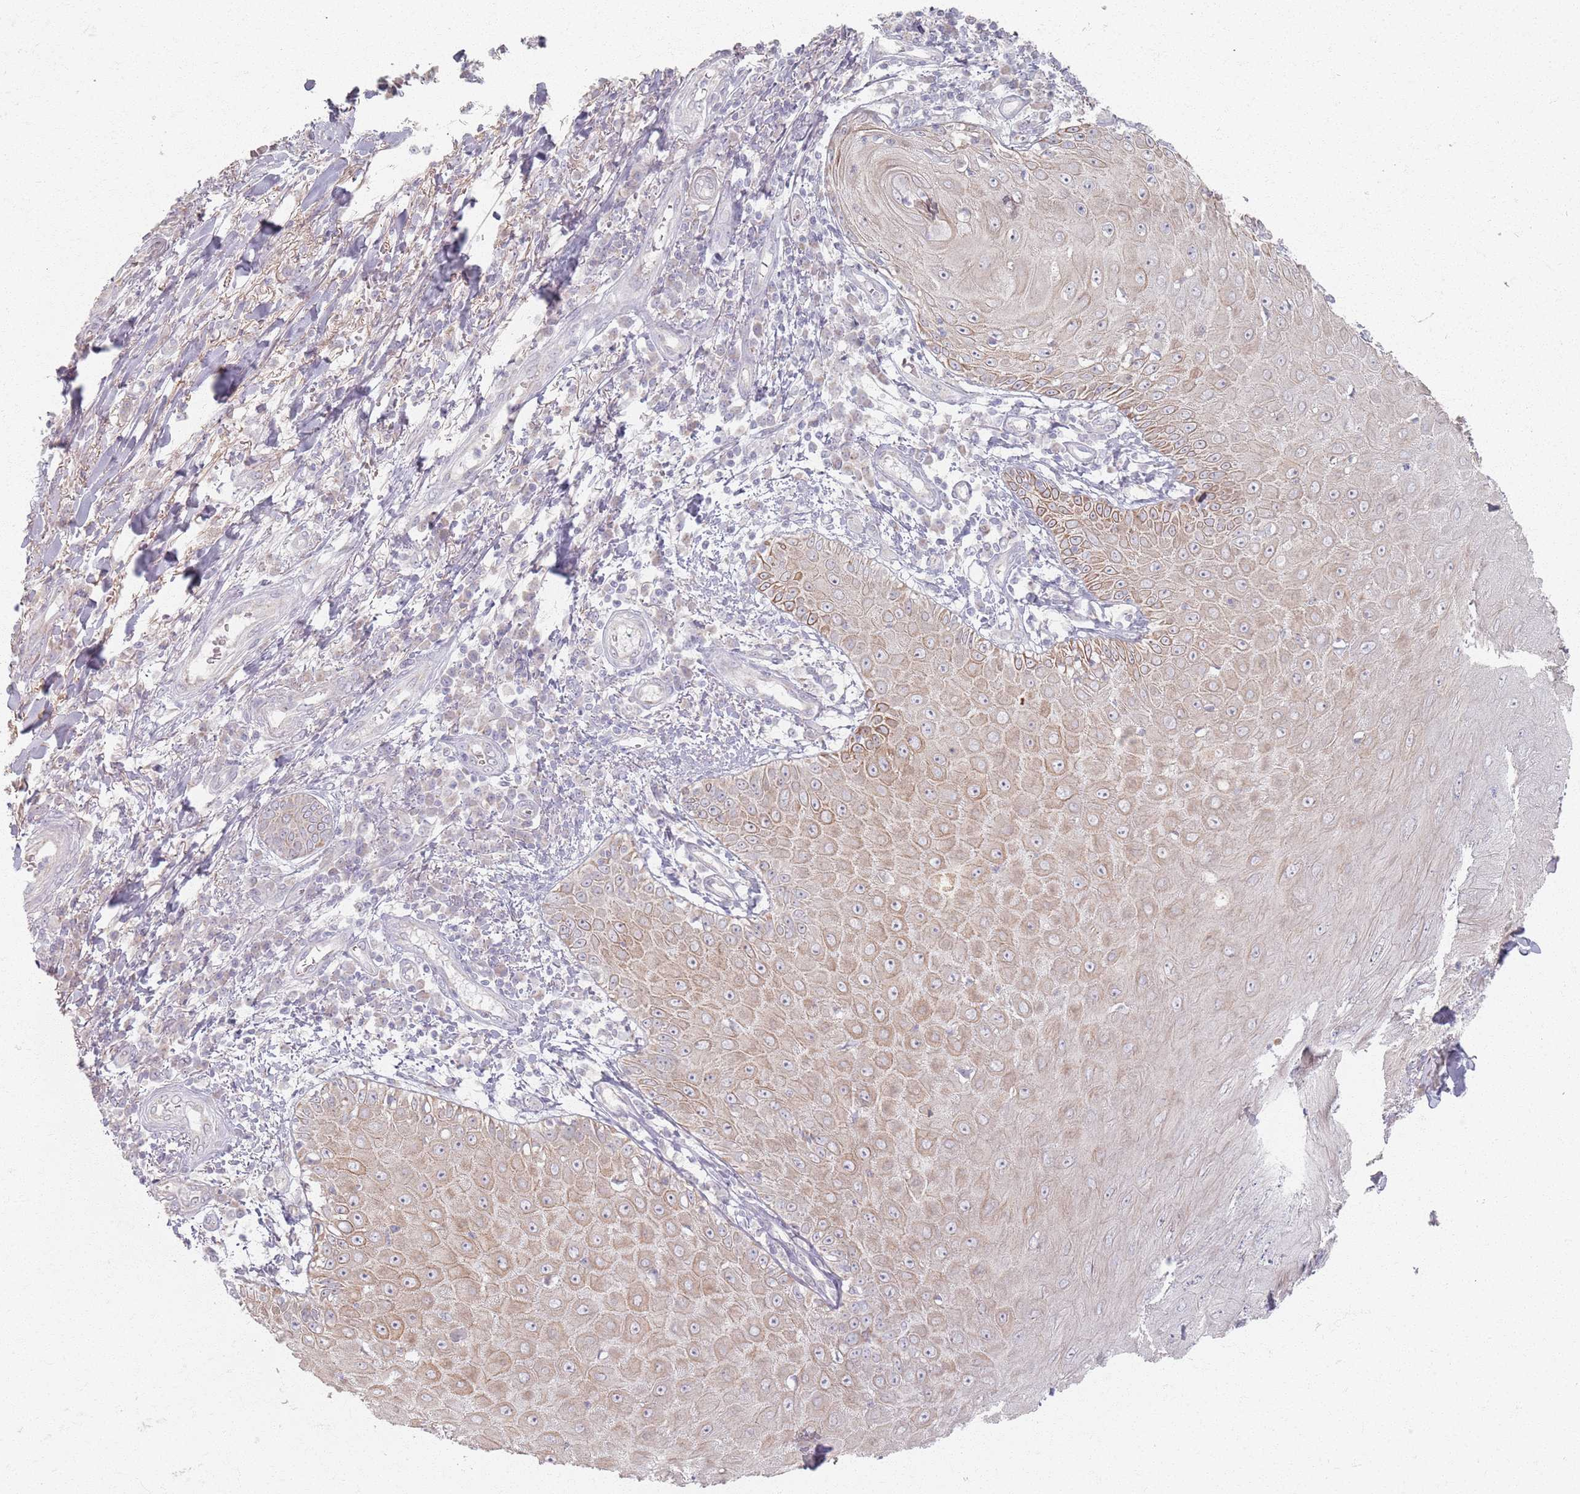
{"staining": {"intensity": "moderate", "quantity": "25%-75%", "location": "cytoplasmic/membranous"}, "tissue": "skin cancer", "cell_type": "Tumor cells", "image_type": "cancer", "snomed": [{"axis": "morphology", "description": "Squamous cell carcinoma, NOS"}, {"axis": "topography", "description": "Skin"}], "caption": "An image of human skin cancer stained for a protein displays moderate cytoplasmic/membranous brown staining in tumor cells.", "gene": "PKD2L2", "patient": {"sex": "male", "age": 70}}